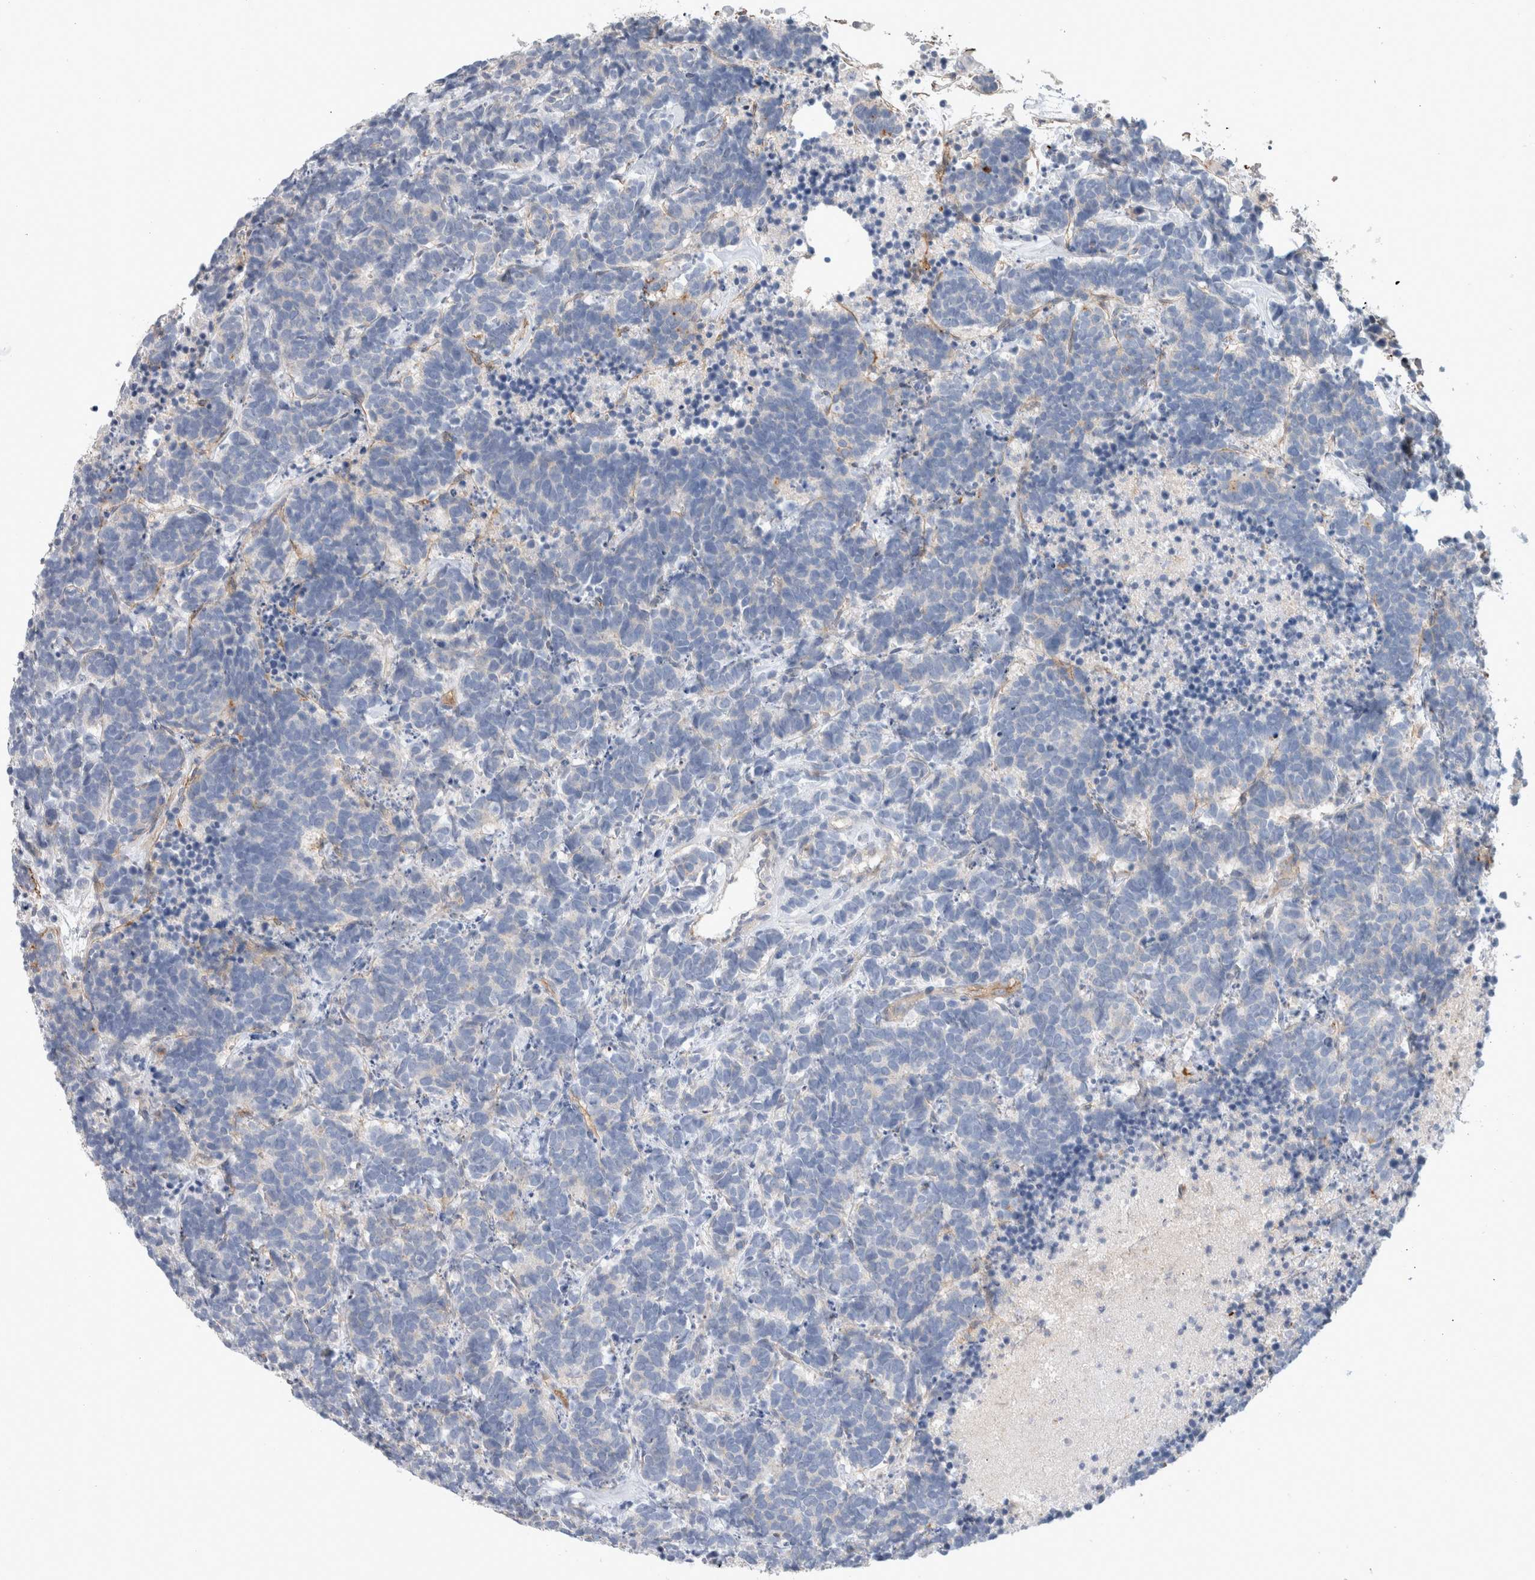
{"staining": {"intensity": "negative", "quantity": "none", "location": "none"}, "tissue": "carcinoid", "cell_type": "Tumor cells", "image_type": "cancer", "snomed": [{"axis": "morphology", "description": "Carcinoma, NOS"}, {"axis": "morphology", "description": "Carcinoid, malignant, NOS"}, {"axis": "topography", "description": "Urinary bladder"}], "caption": "Human carcinoid (malignant) stained for a protein using IHC reveals no positivity in tumor cells.", "gene": "CD55", "patient": {"sex": "male", "age": 57}}